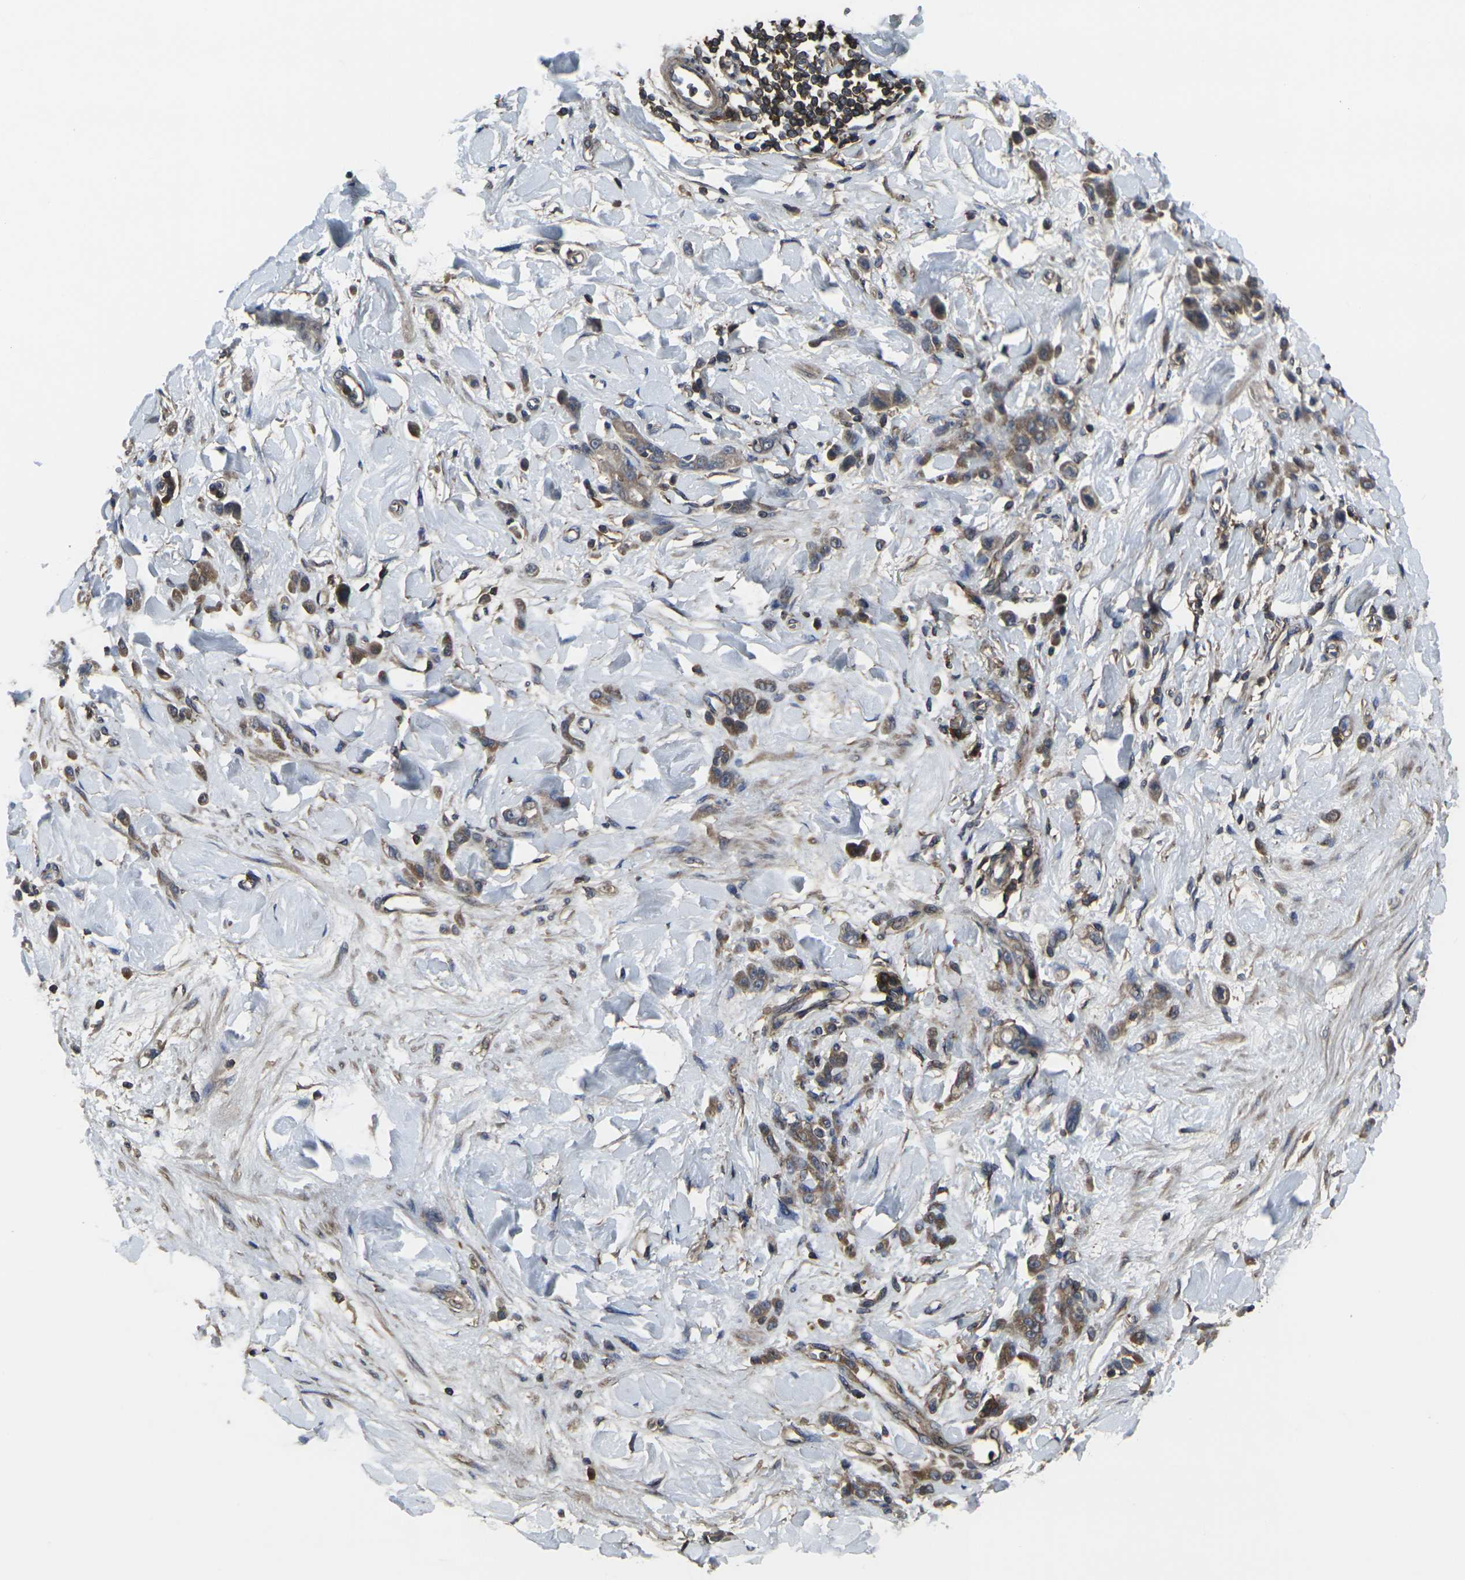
{"staining": {"intensity": "weak", "quantity": ">75%", "location": "cytoplasmic/membranous"}, "tissue": "stomach cancer", "cell_type": "Tumor cells", "image_type": "cancer", "snomed": [{"axis": "morphology", "description": "Normal tissue, NOS"}, {"axis": "morphology", "description": "Adenocarcinoma, NOS"}, {"axis": "topography", "description": "Stomach"}], "caption": "Immunohistochemistry photomicrograph of neoplastic tissue: human stomach adenocarcinoma stained using immunohistochemistry (IHC) reveals low levels of weak protein expression localized specifically in the cytoplasmic/membranous of tumor cells, appearing as a cytoplasmic/membranous brown color.", "gene": "PRKACB", "patient": {"sex": "male", "age": 82}}